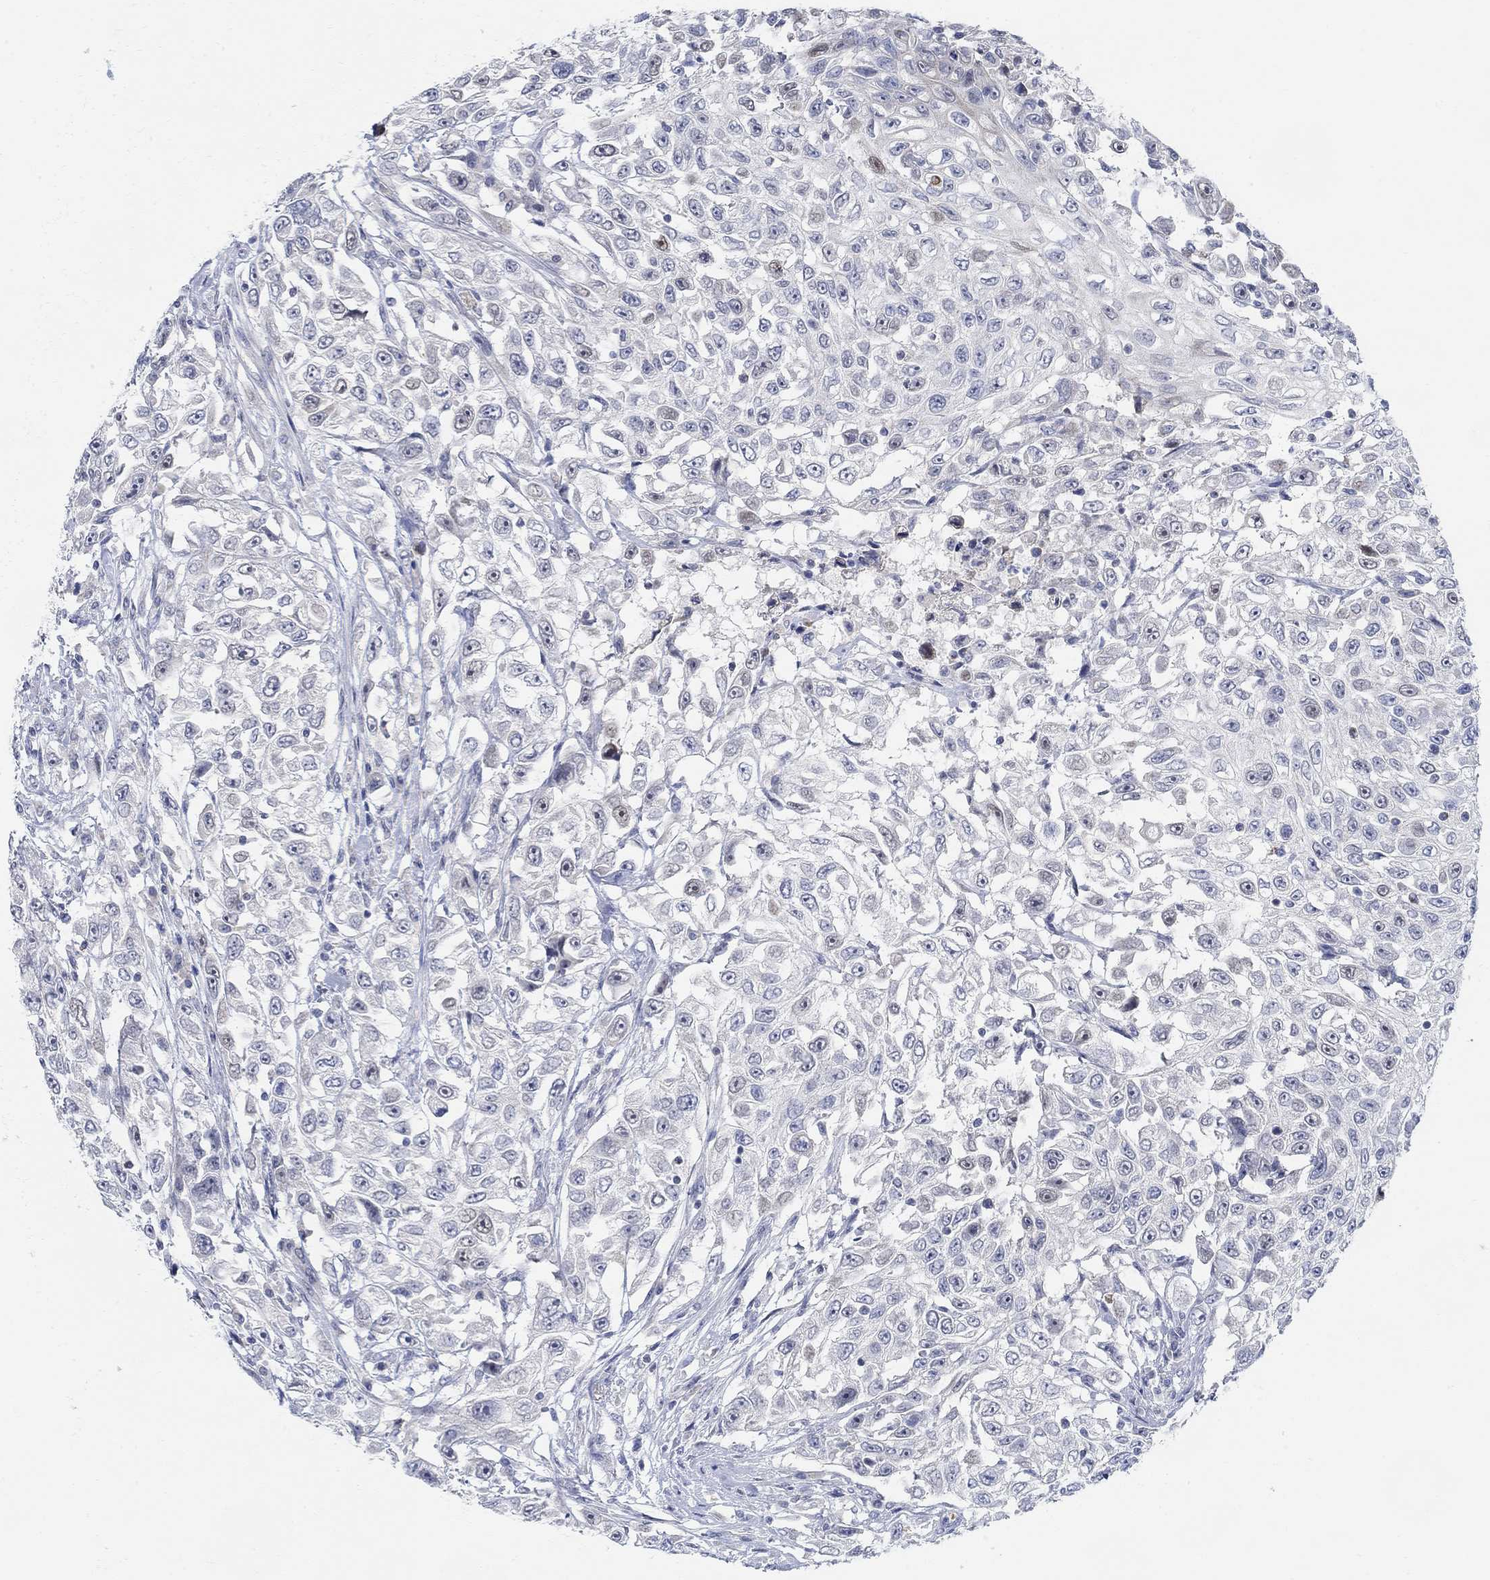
{"staining": {"intensity": "negative", "quantity": "none", "location": "none"}, "tissue": "urothelial cancer", "cell_type": "Tumor cells", "image_type": "cancer", "snomed": [{"axis": "morphology", "description": "Urothelial carcinoma, High grade"}, {"axis": "topography", "description": "Urinary bladder"}], "caption": "Urothelial cancer stained for a protein using immunohistochemistry (IHC) shows no expression tumor cells.", "gene": "ANO7", "patient": {"sex": "female", "age": 56}}